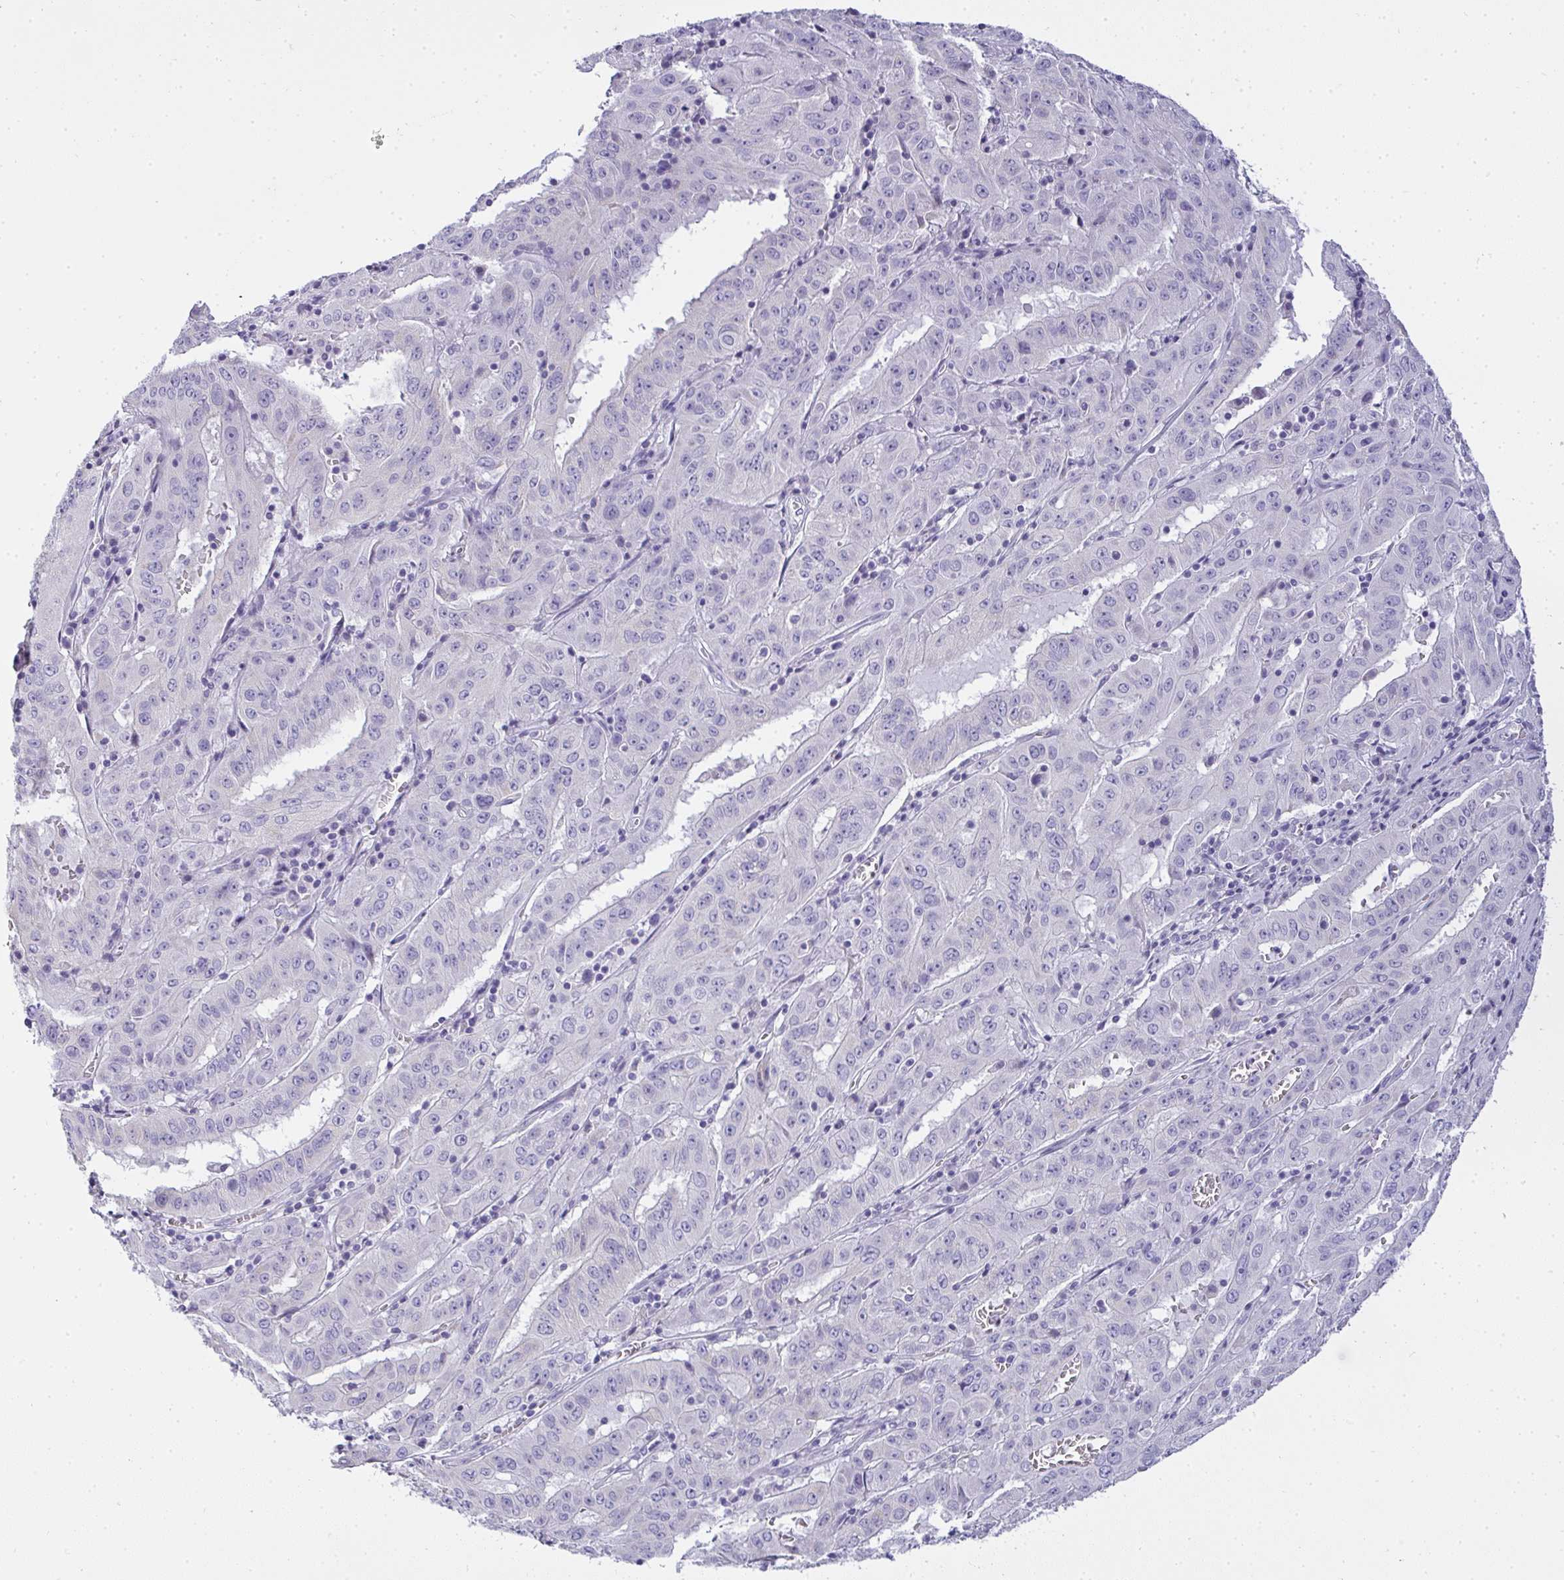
{"staining": {"intensity": "negative", "quantity": "none", "location": "none"}, "tissue": "pancreatic cancer", "cell_type": "Tumor cells", "image_type": "cancer", "snomed": [{"axis": "morphology", "description": "Adenocarcinoma, NOS"}, {"axis": "topography", "description": "Pancreas"}], "caption": "This is an IHC image of human pancreatic cancer (adenocarcinoma). There is no expression in tumor cells.", "gene": "GSDMB", "patient": {"sex": "male", "age": 63}}